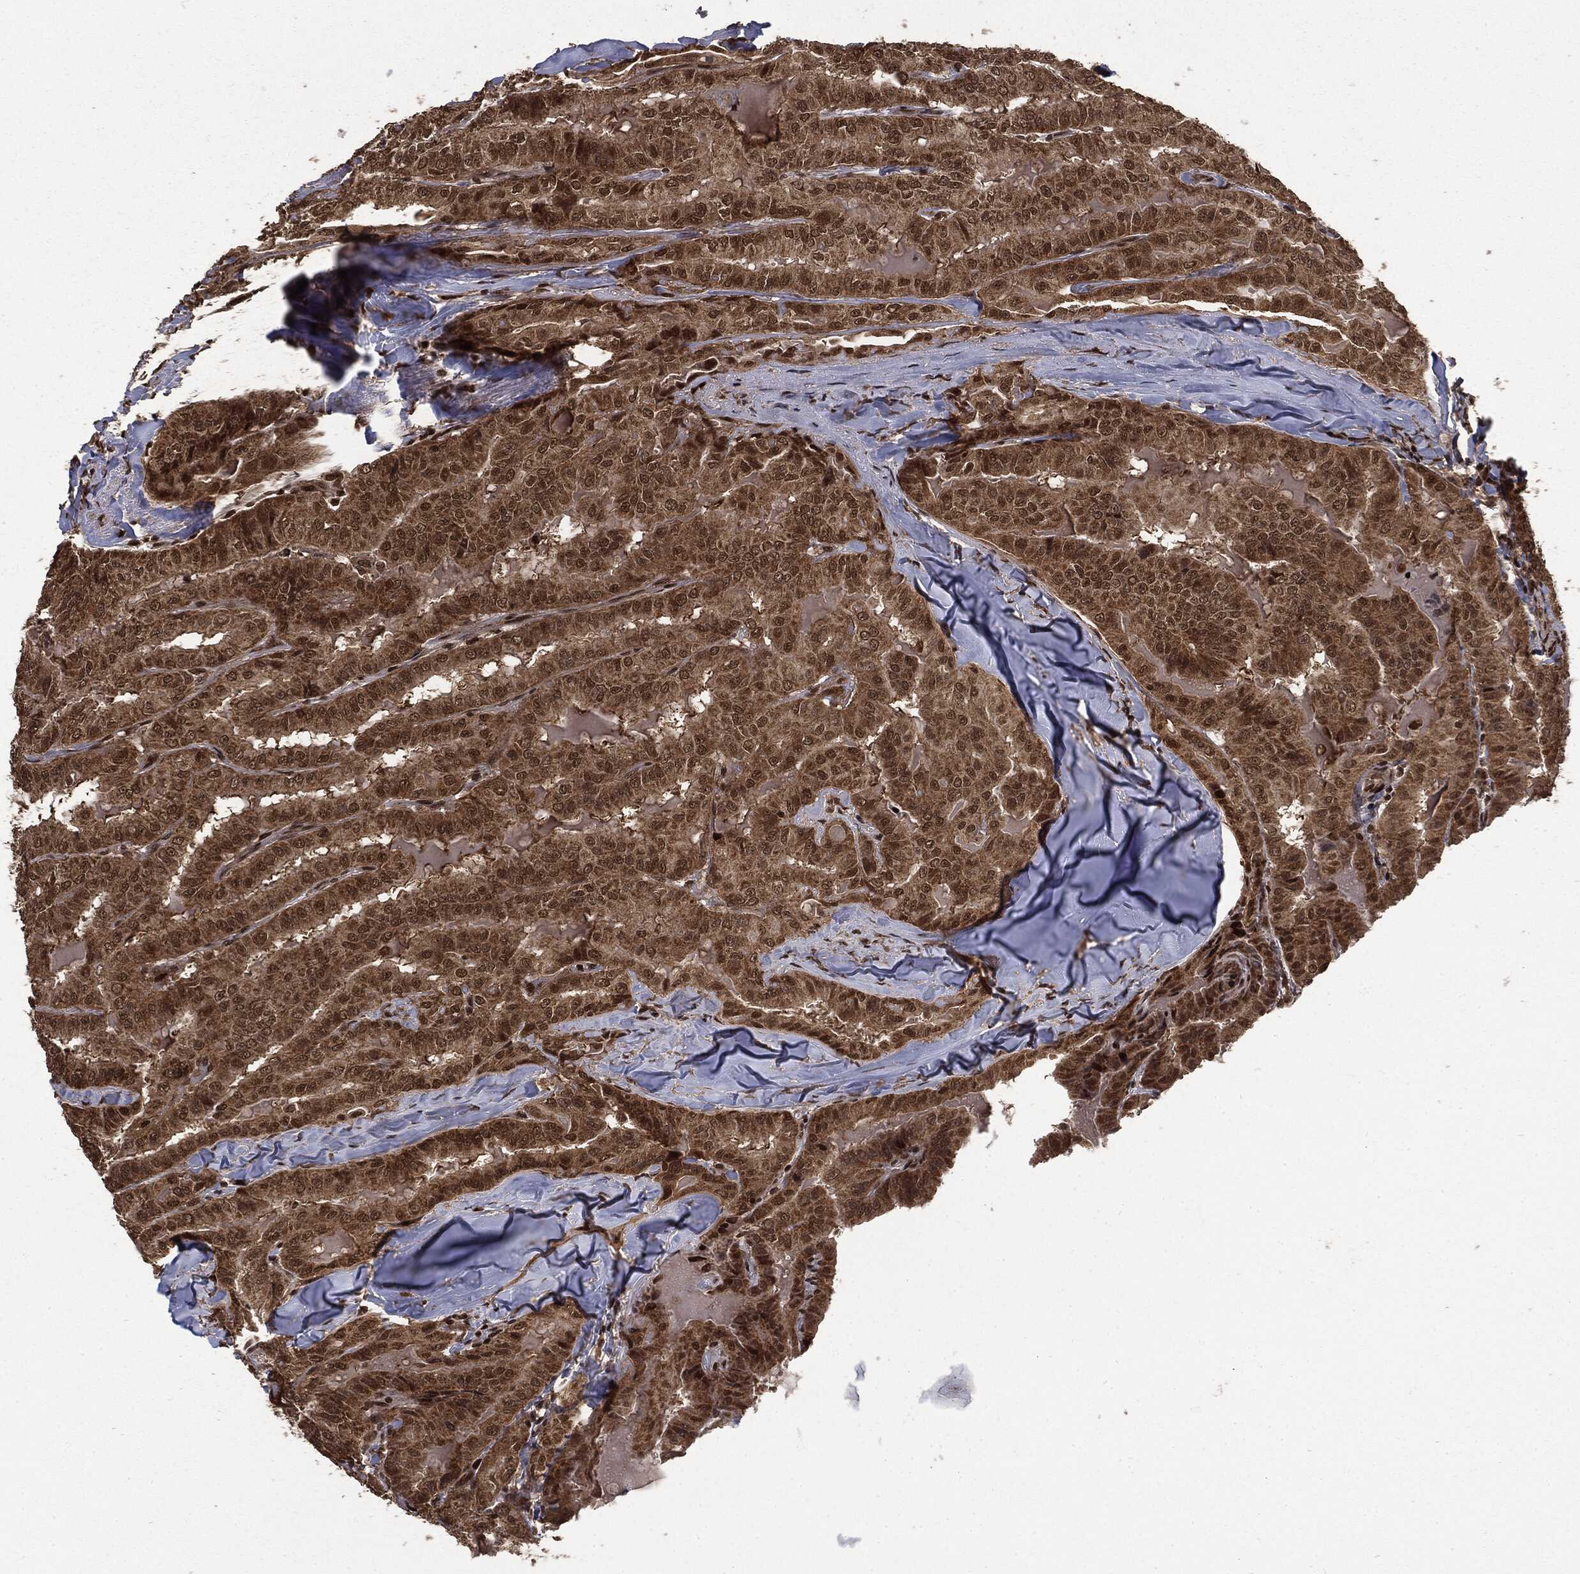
{"staining": {"intensity": "moderate", "quantity": ">75%", "location": "cytoplasmic/membranous,nuclear"}, "tissue": "thyroid cancer", "cell_type": "Tumor cells", "image_type": "cancer", "snomed": [{"axis": "morphology", "description": "Papillary adenocarcinoma, NOS"}, {"axis": "topography", "description": "Thyroid gland"}], "caption": "Human thyroid cancer (papillary adenocarcinoma) stained with a protein marker shows moderate staining in tumor cells.", "gene": "CTDP1", "patient": {"sex": "female", "age": 68}}